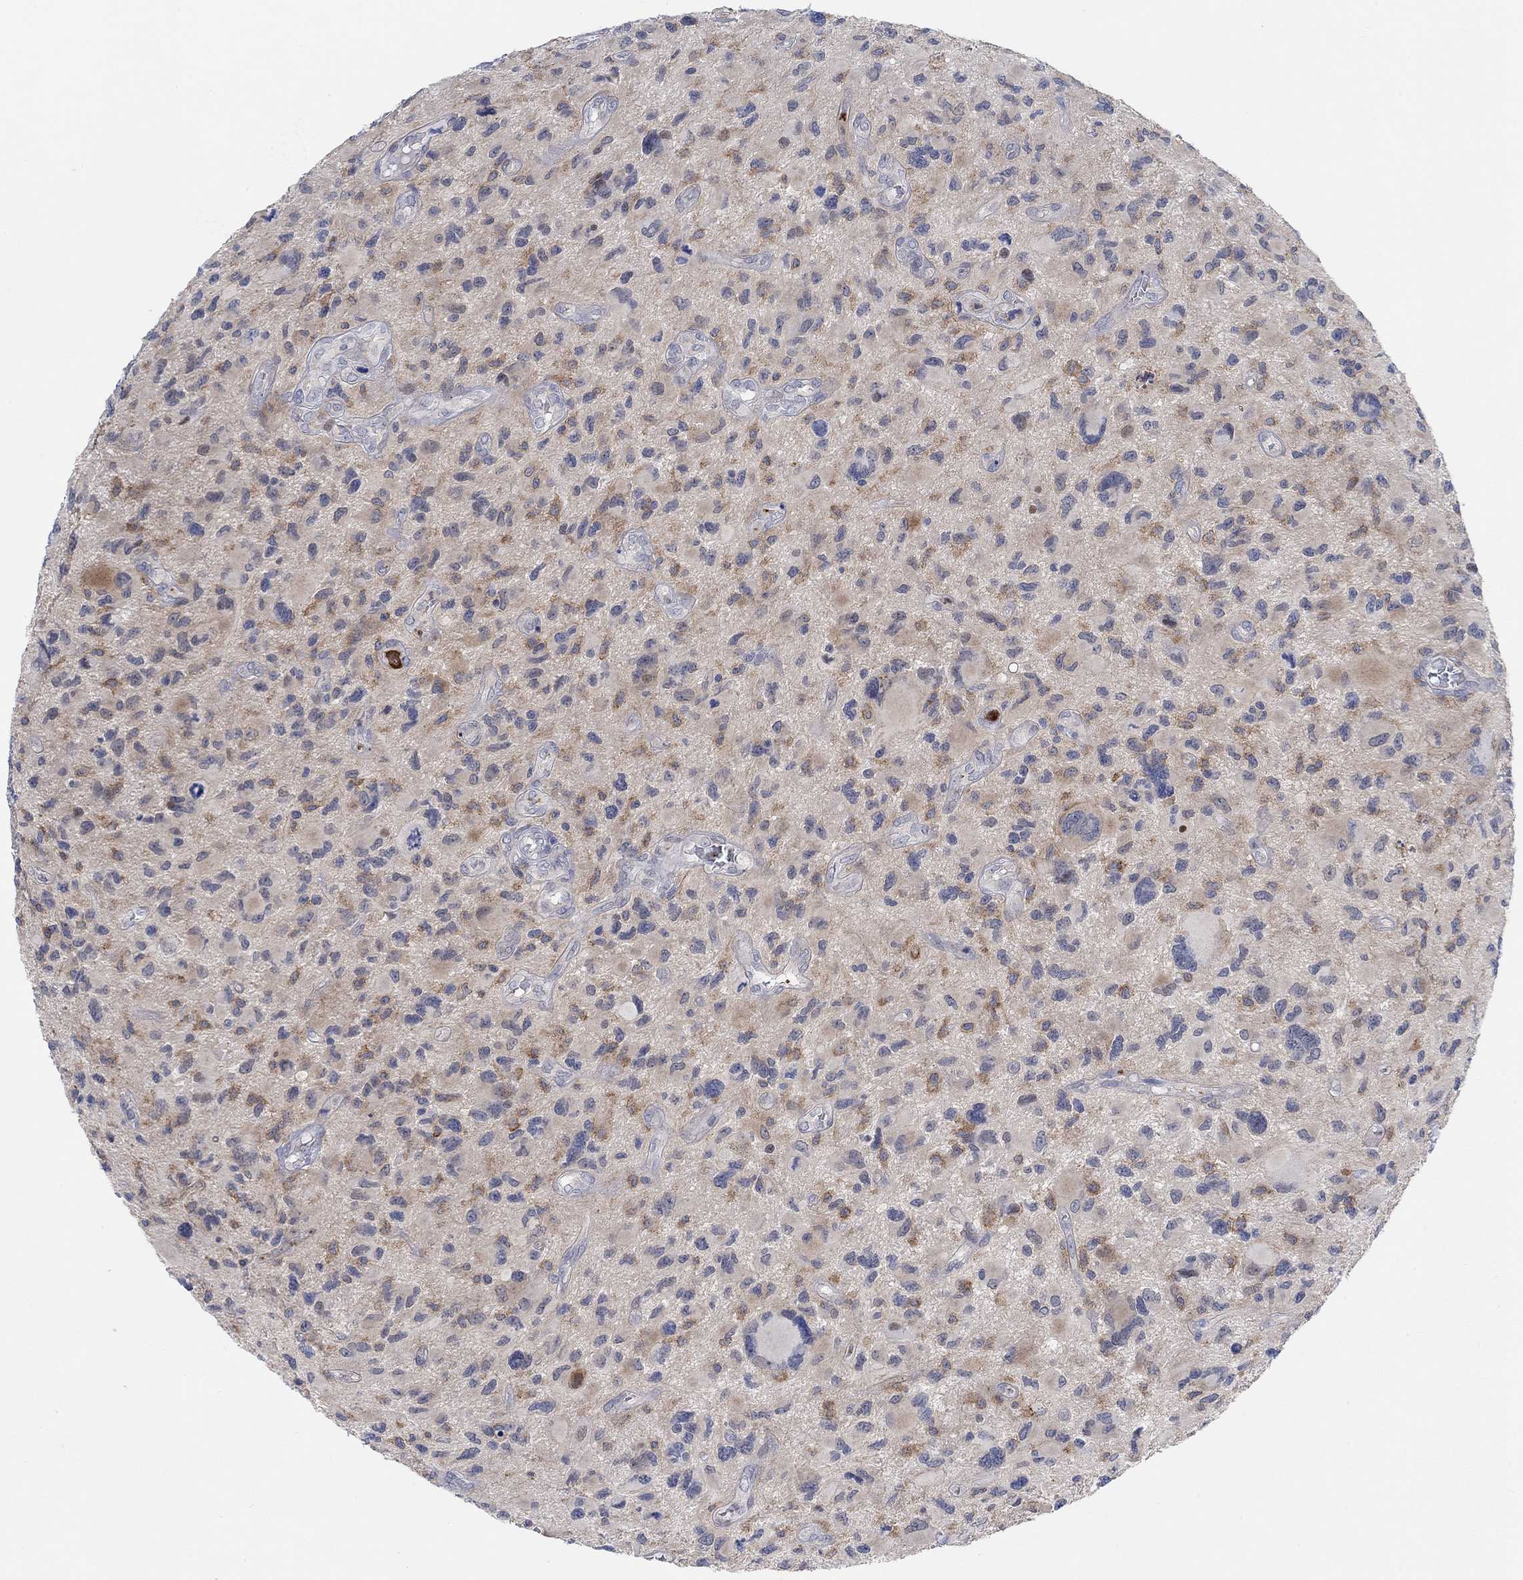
{"staining": {"intensity": "weak", "quantity": "25%-75%", "location": "cytoplasmic/membranous"}, "tissue": "glioma", "cell_type": "Tumor cells", "image_type": "cancer", "snomed": [{"axis": "morphology", "description": "Glioma, malignant, NOS"}, {"axis": "morphology", "description": "Glioma, malignant, High grade"}, {"axis": "topography", "description": "Brain"}], "caption": "This micrograph exhibits immunohistochemistry staining of human glioma, with low weak cytoplasmic/membranous expression in approximately 25%-75% of tumor cells.", "gene": "PMFBP1", "patient": {"sex": "female", "age": 71}}